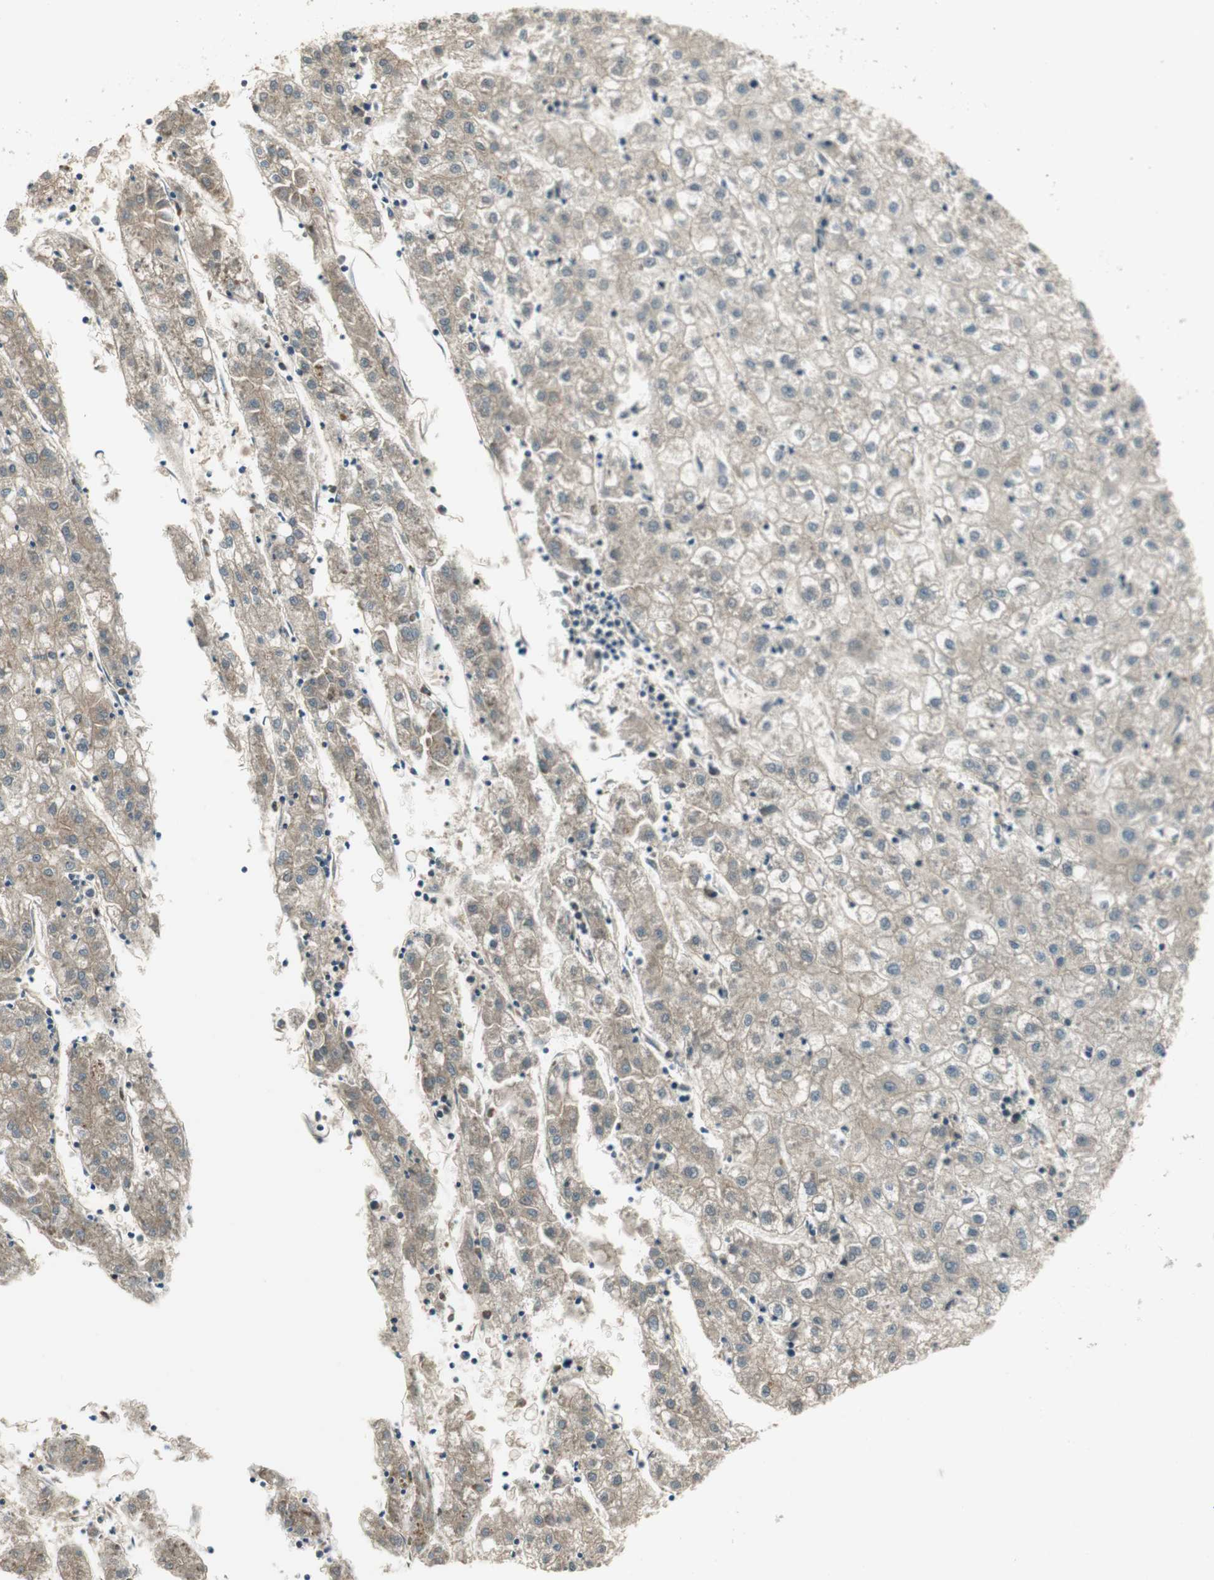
{"staining": {"intensity": "weak", "quantity": "<25%", "location": "cytoplasmic/membranous"}, "tissue": "liver cancer", "cell_type": "Tumor cells", "image_type": "cancer", "snomed": [{"axis": "morphology", "description": "Carcinoma, Hepatocellular, NOS"}, {"axis": "topography", "description": "Liver"}], "caption": "There is no significant staining in tumor cells of hepatocellular carcinoma (liver). (Immunohistochemistry, brightfield microscopy, high magnification).", "gene": "PFDN5", "patient": {"sex": "male", "age": 72}}